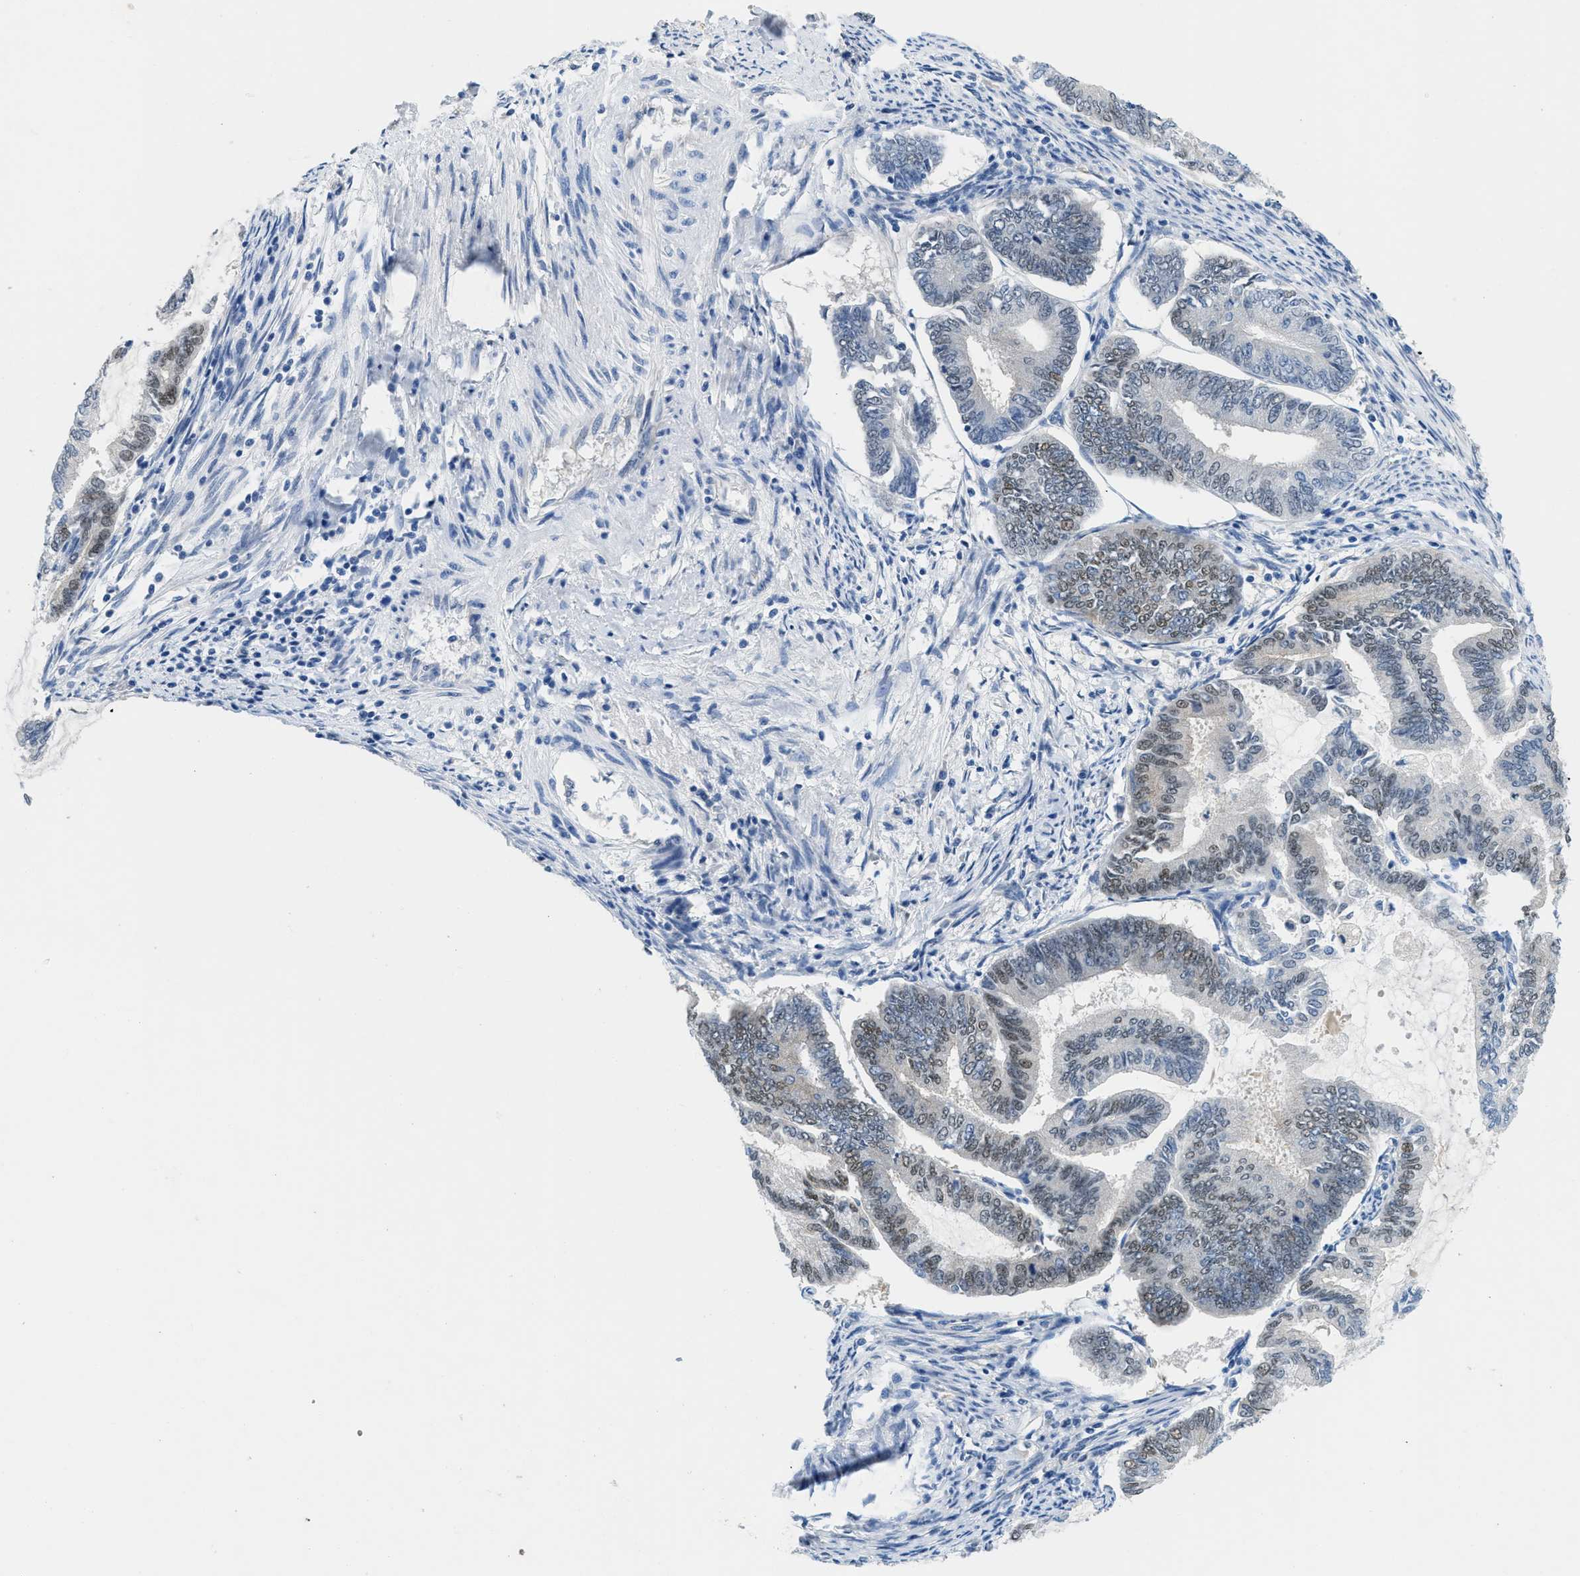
{"staining": {"intensity": "weak", "quantity": "25%-75%", "location": "nuclear"}, "tissue": "endometrial cancer", "cell_type": "Tumor cells", "image_type": "cancer", "snomed": [{"axis": "morphology", "description": "Adenocarcinoma, NOS"}, {"axis": "topography", "description": "Endometrium"}], "caption": "Human endometrial cancer stained with a brown dye demonstrates weak nuclear positive positivity in approximately 25%-75% of tumor cells.", "gene": "PGR", "patient": {"sex": "female", "age": 86}}